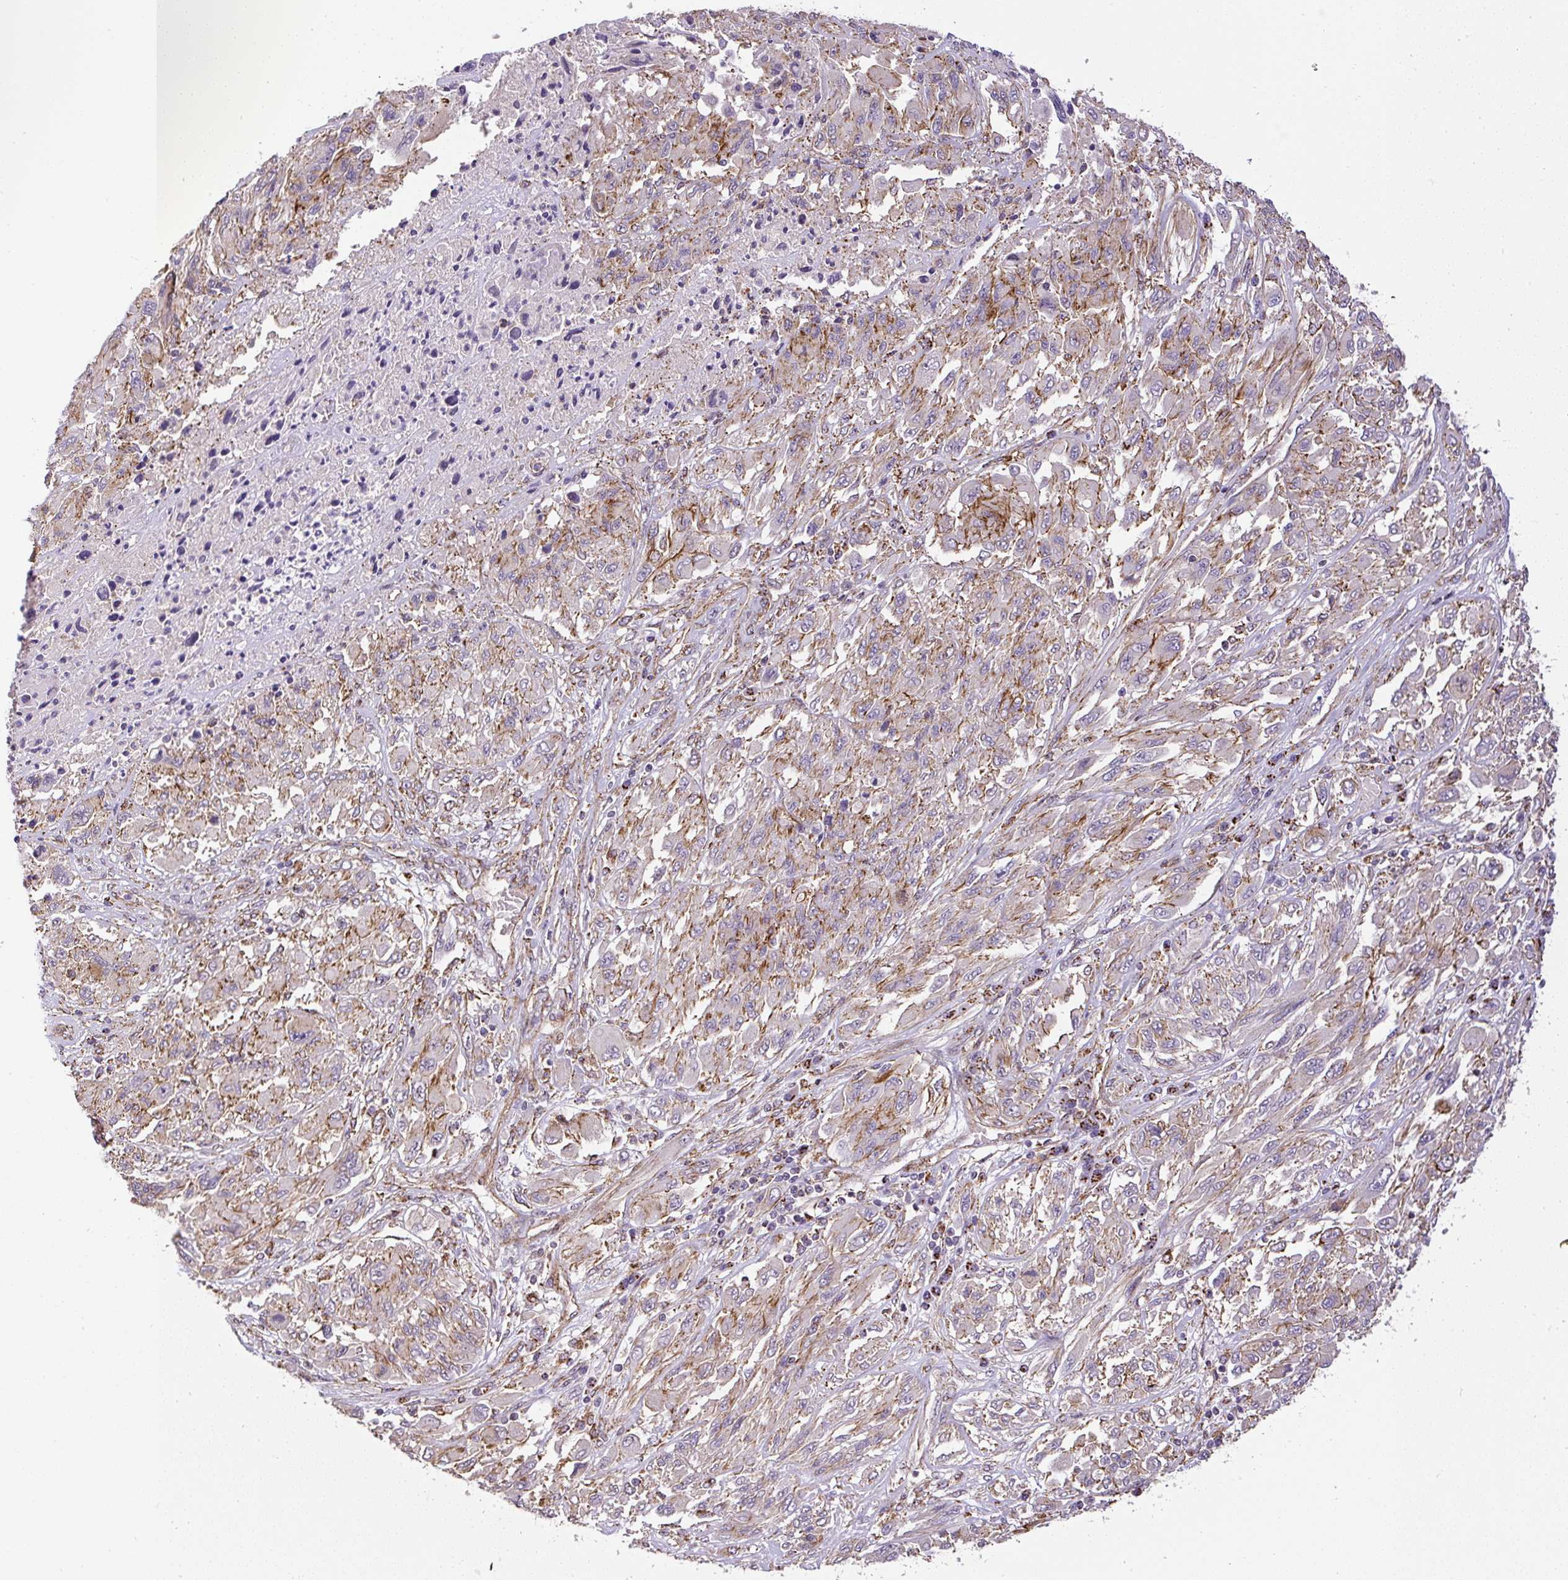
{"staining": {"intensity": "moderate", "quantity": "25%-75%", "location": "cytoplasmic/membranous"}, "tissue": "melanoma", "cell_type": "Tumor cells", "image_type": "cancer", "snomed": [{"axis": "morphology", "description": "Malignant melanoma, NOS"}, {"axis": "topography", "description": "Skin"}], "caption": "Immunohistochemistry (IHC) histopathology image of neoplastic tissue: human melanoma stained using IHC reveals medium levels of moderate protein expression localized specifically in the cytoplasmic/membranous of tumor cells, appearing as a cytoplasmic/membranous brown color.", "gene": "RNF170", "patient": {"sex": "female", "age": 91}}